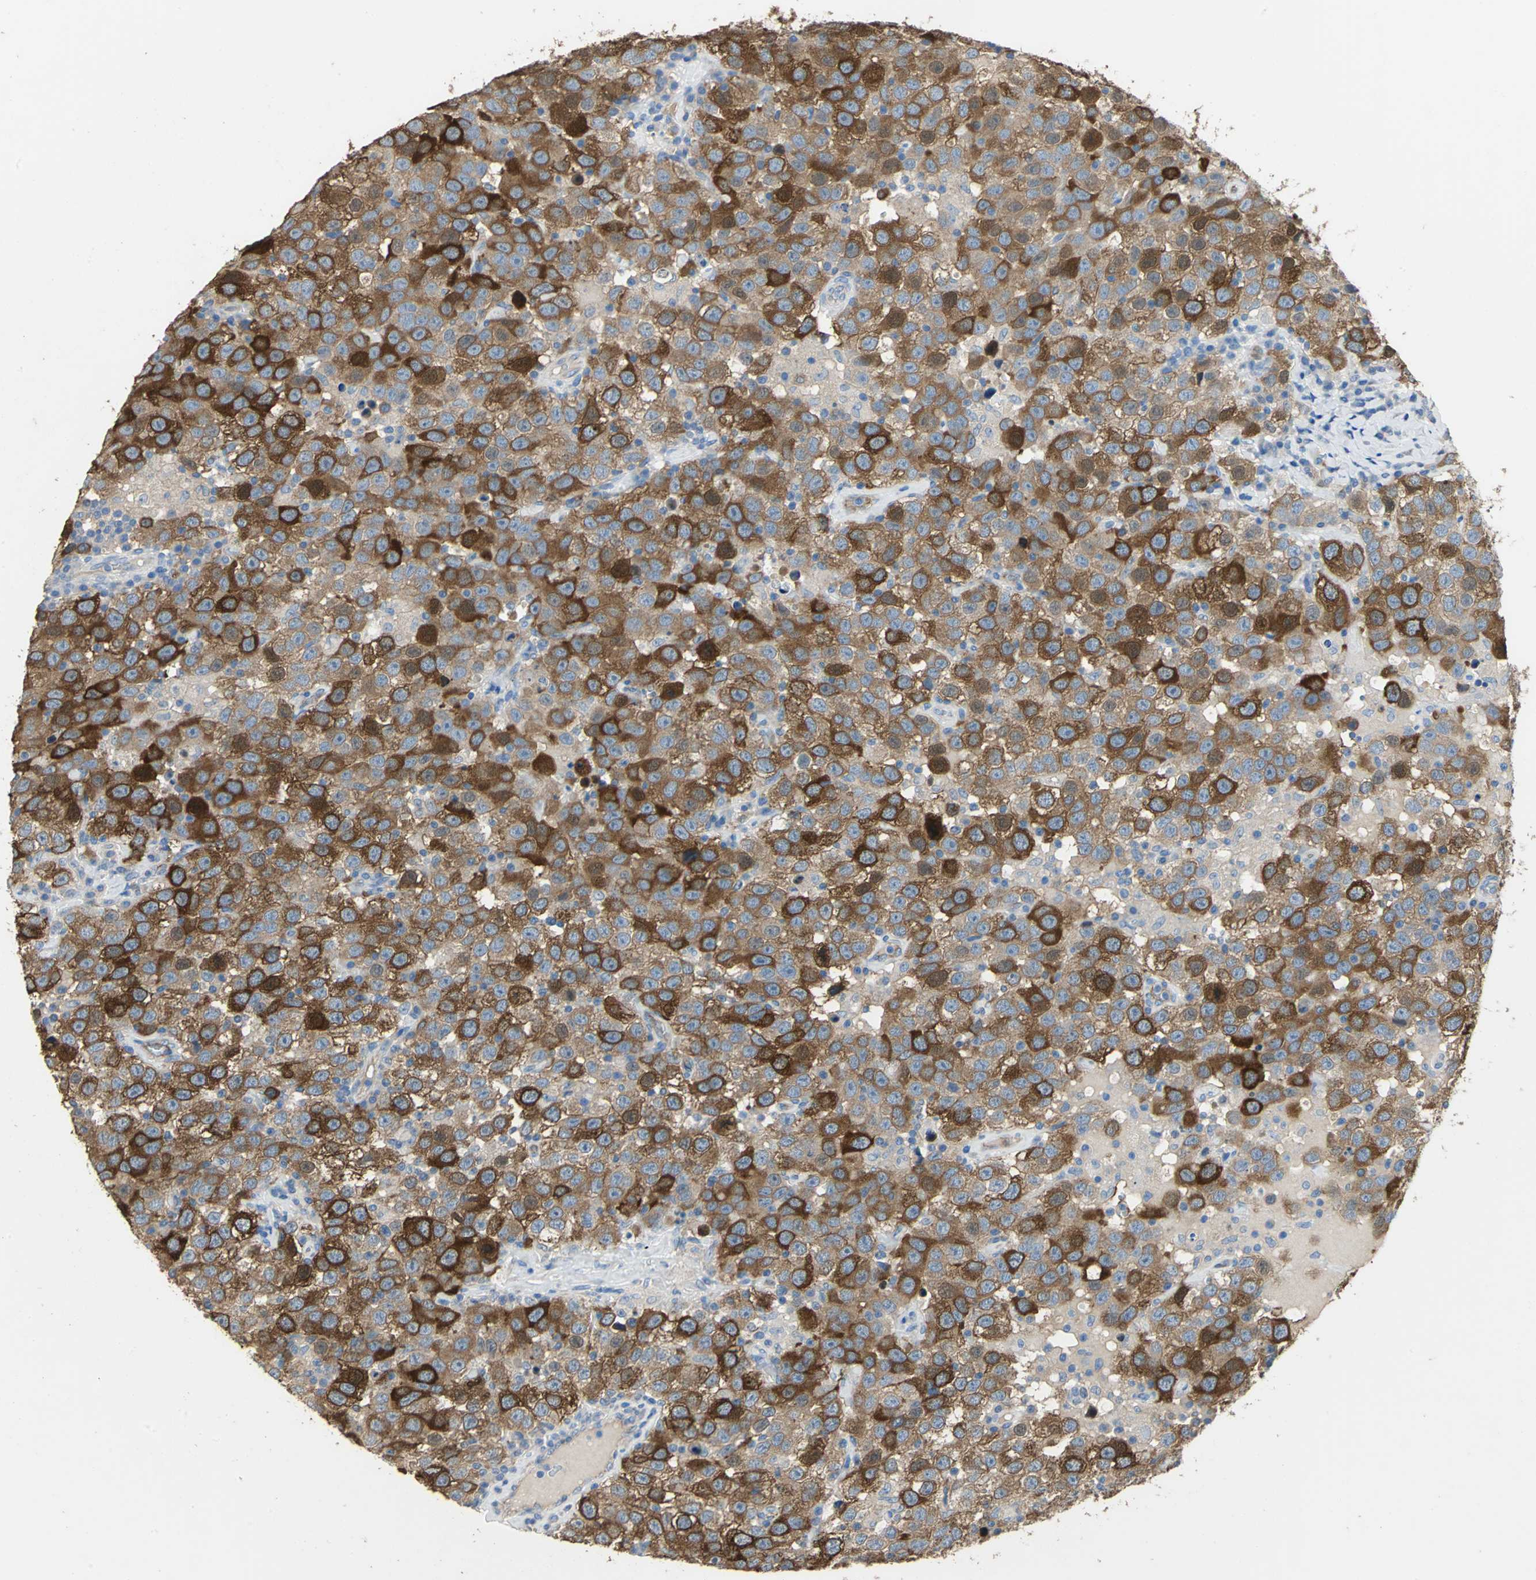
{"staining": {"intensity": "strong", "quantity": ">75%", "location": "cytoplasmic/membranous"}, "tissue": "testis cancer", "cell_type": "Tumor cells", "image_type": "cancer", "snomed": [{"axis": "morphology", "description": "Seminoma, NOS"}, {"axis": "topography", "description": "Testis"}], "caption": "Brown immunohistochemical staining in human testis cancer displays strong cytoplasmic/membranous positivity in approximately >75% of tumor cells.", "gene": "DLGAP5", "patient": {"sex": "male", "age": 41}}